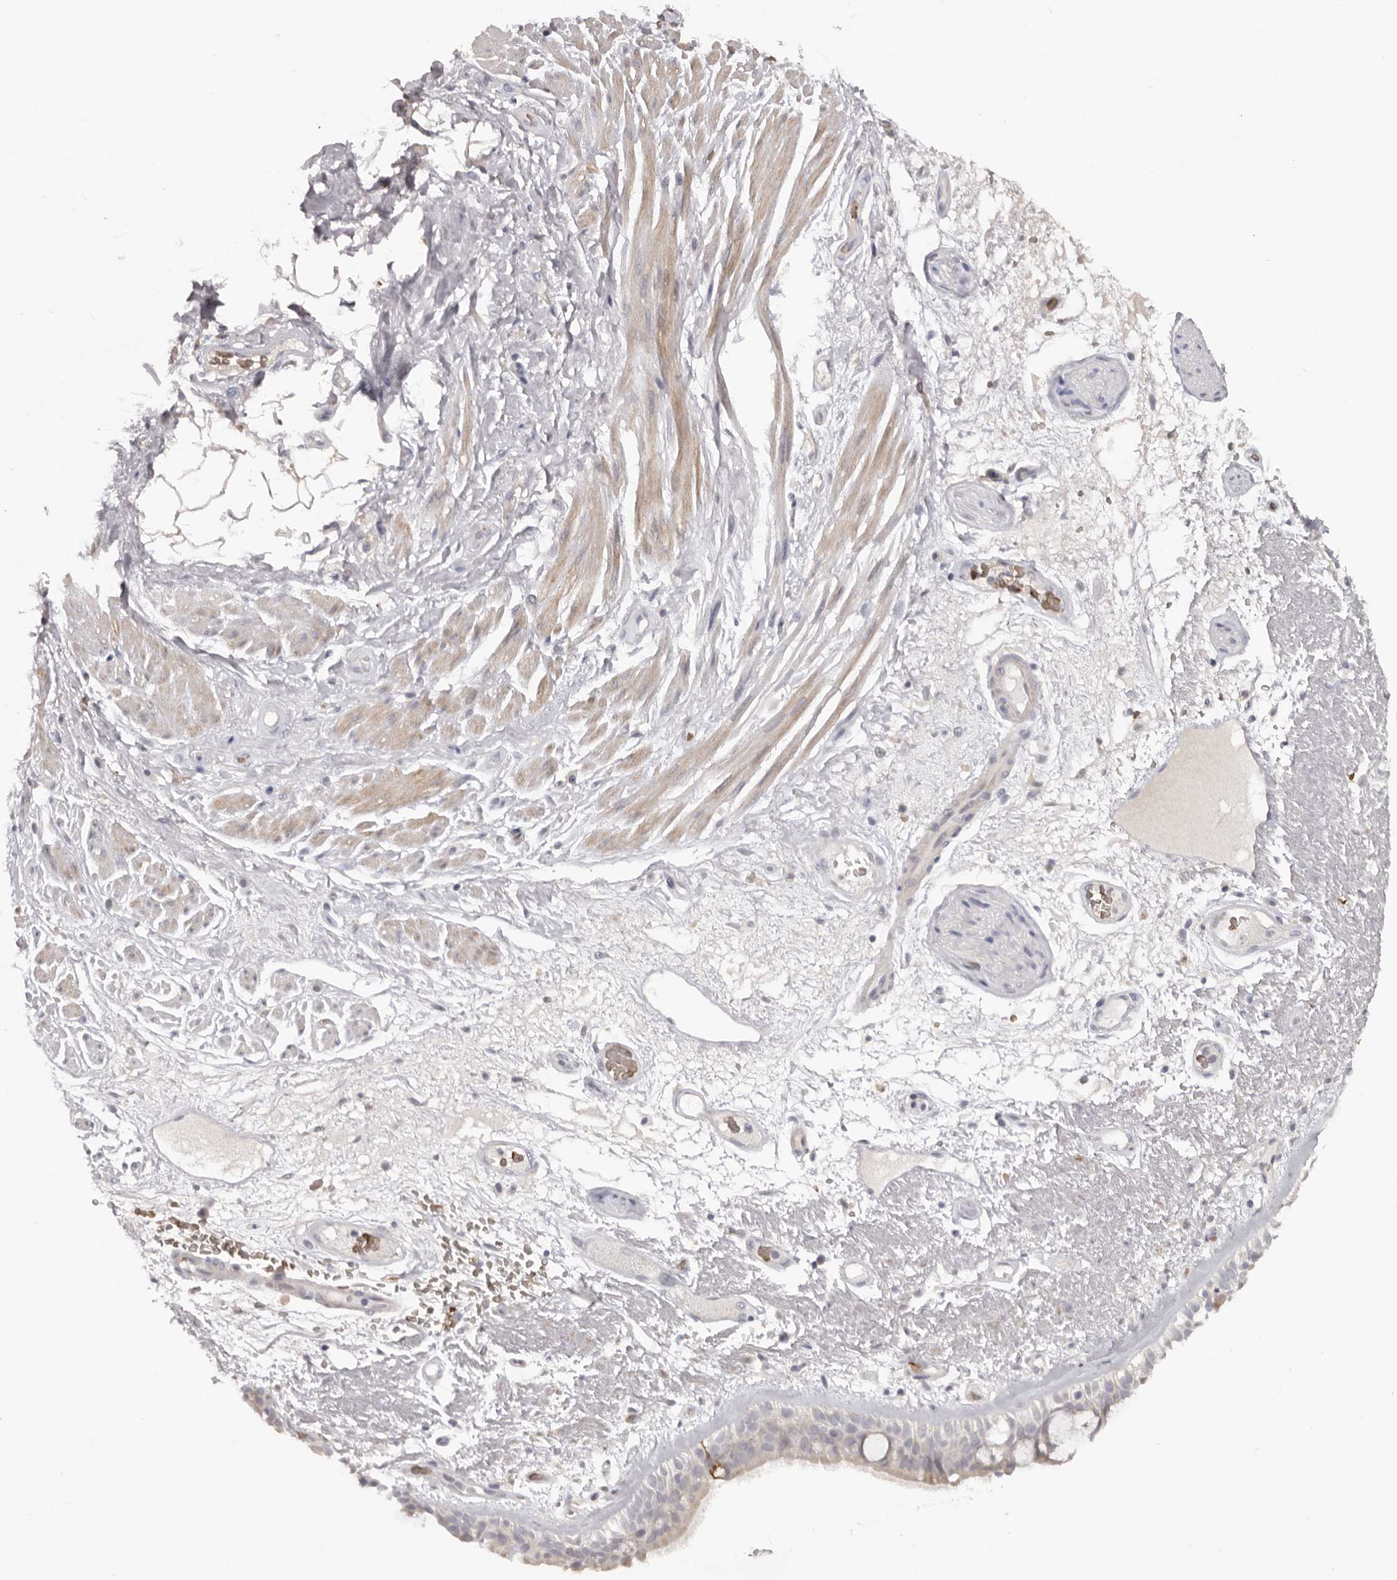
{"staining": {"intensity": "weak", "quantity": "<25%", "location": "cytoplasmic/membranous"}, "tissue": "bronchus", "cell_type": "Respiratory epithelial cells", "image_type": "normal", "snomed": [{"axis": "morphology", "description": "Normal tissue, NOS"}, {"axis": "morphology", "description": "Squamous cell carcinoma, NOS"}, {"axis": "topography", "description": "Lymph node"}, {"axis": "topography", "description": "Bronchus"}, {"axis": "topography", "description": "Lung"}], "caption": "Respiratory epithelial cells show no significant positivity in normal bronchus.", "gene": "TNR", "patient": {"sex": "male", "age": 66}}